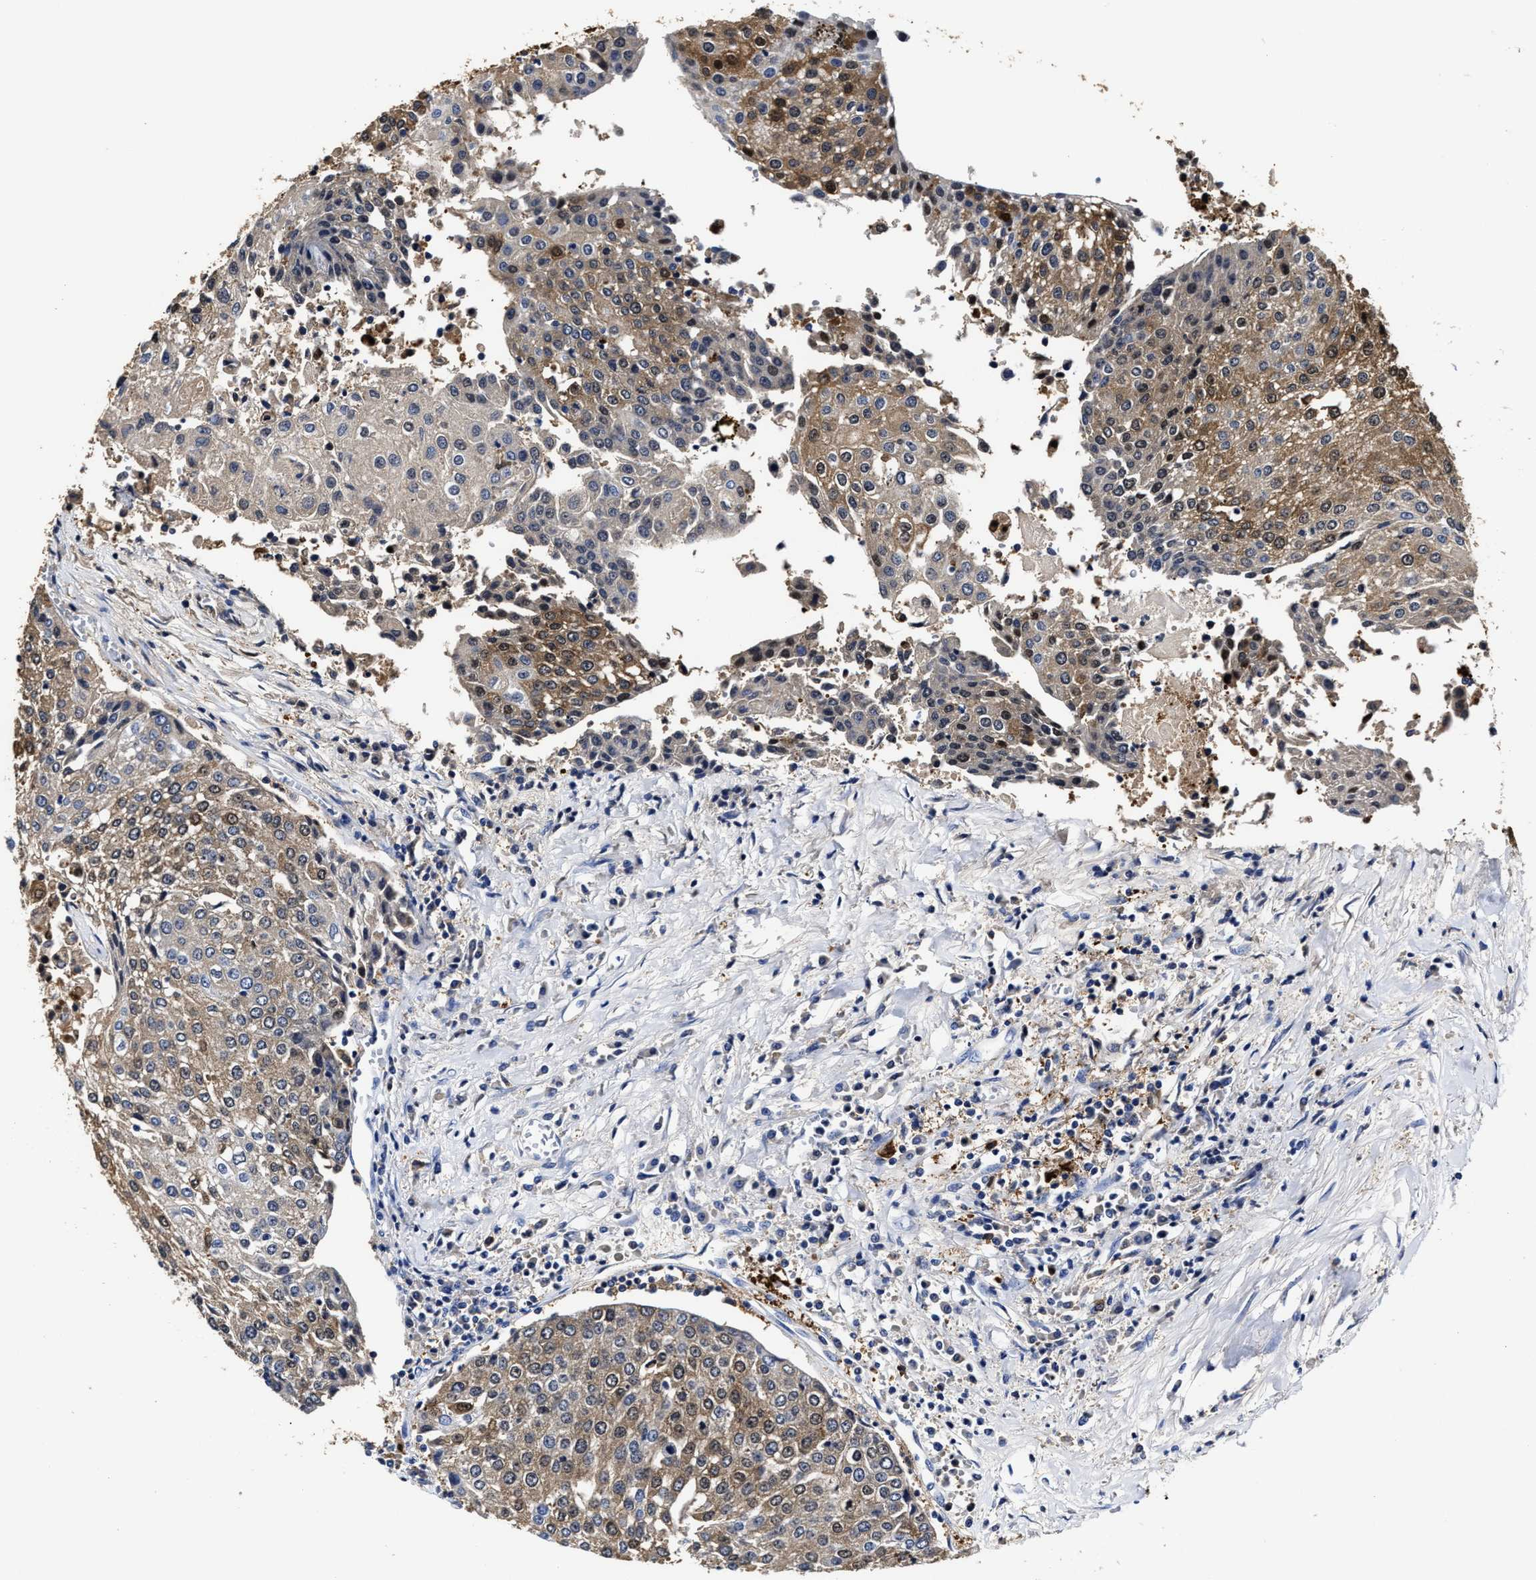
{"staining": {"intensity": "moderate", "quantity": "25%-75%", "location": "cytoplasmic/membranous"}, "tissue": "urothelial cancer", "cell_type": "Tumor cells", "image_type": "cancer", "snomed": [{"axis": "morphology", "description": "Urothelial carcinoma, High grade"}, {"axis": "topography", "description": "Urinary bladder"}], "caption": "Immunohistochemical staining of urothelial cancer demonstrates medium levels of moderate cytoplasmic/membranous positivity in about 25%-75% of tumor cells. (brown staining indicates protein expression, while blue staining denotes nuclei).", "gene": "PRPF4B", "patient": {"sex": "female", "age": 85}}